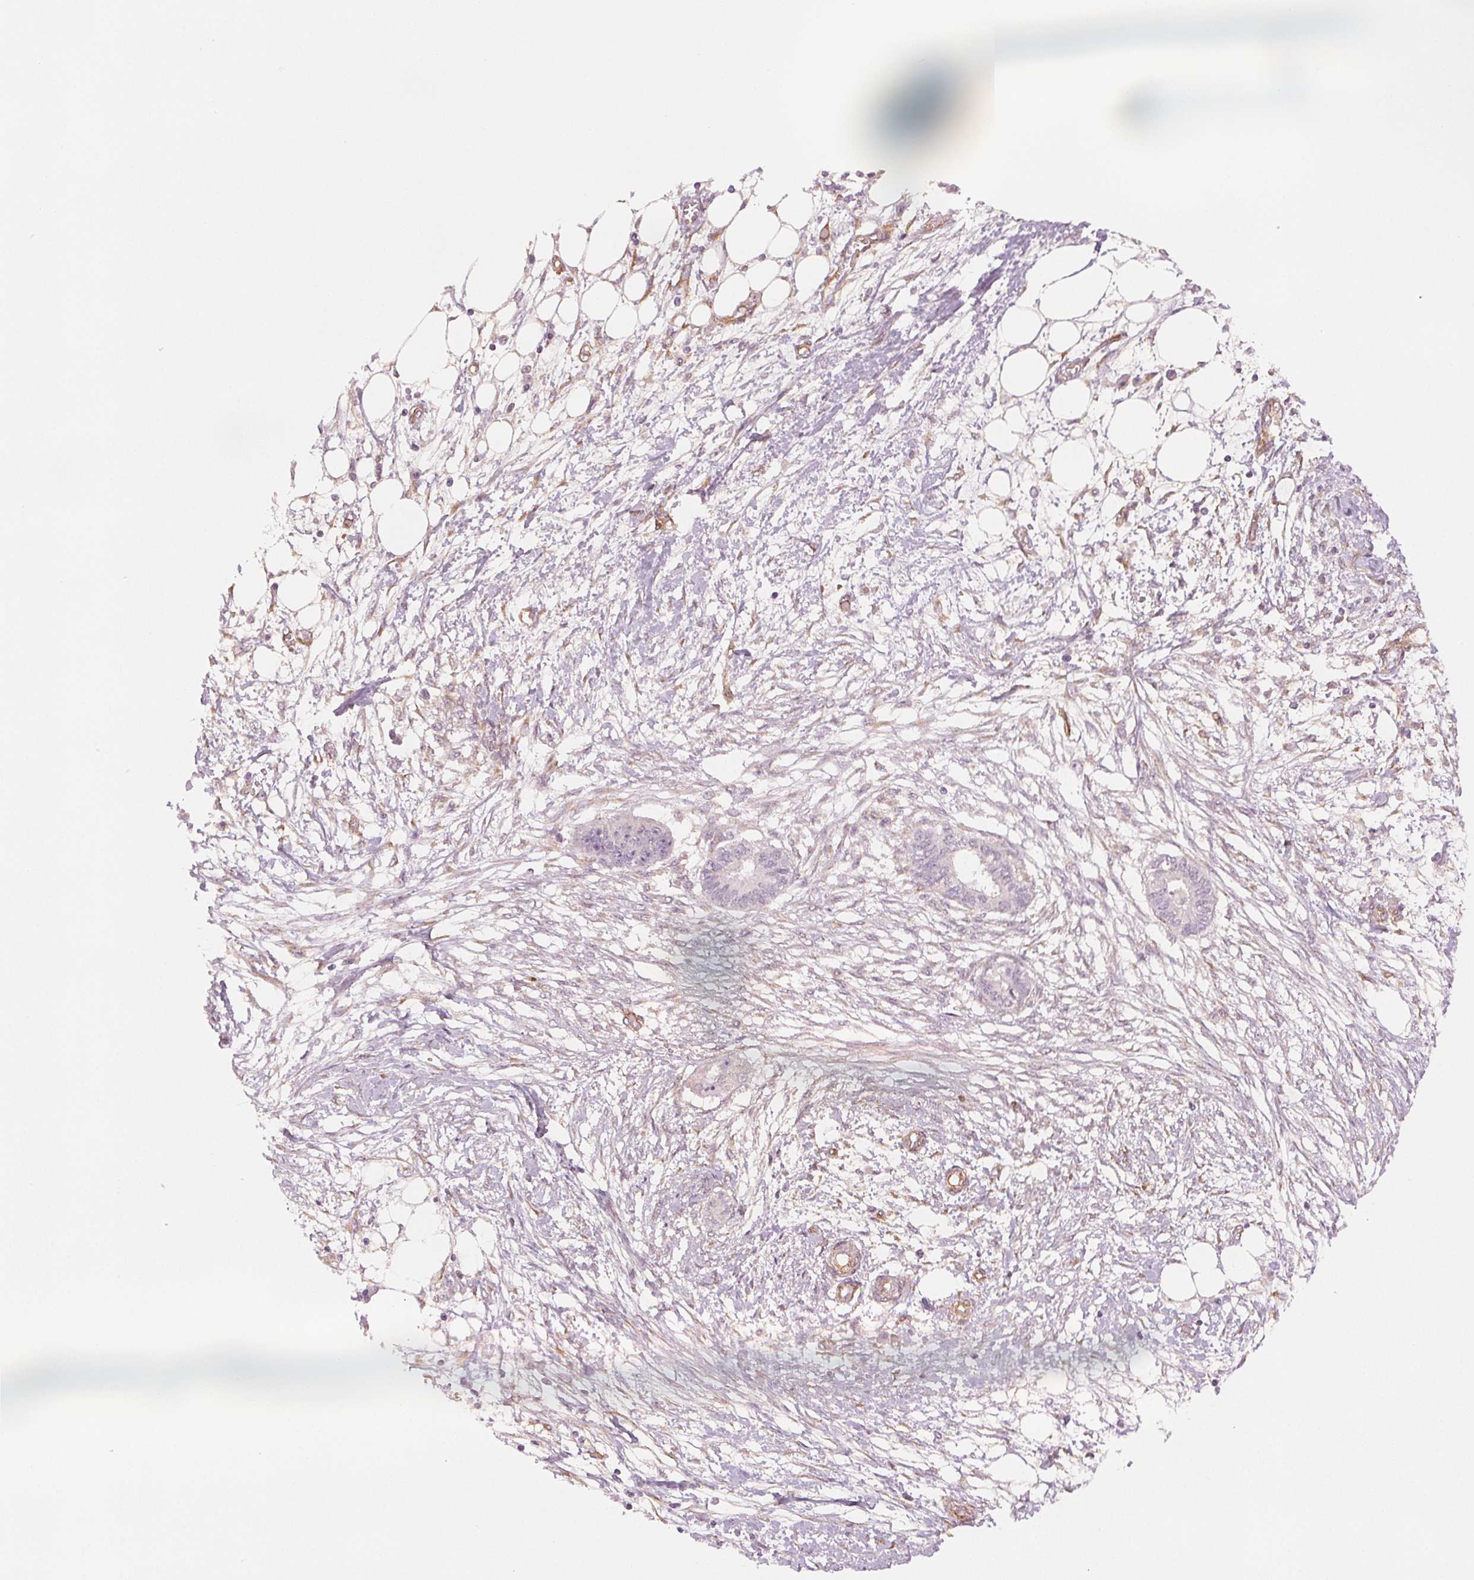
{"staining": {"intensity": "negative", "quantity": "none", "location": "none"}, "tissue": "endometrial cancer", "cell_type": "Tumor cells", "image_type": "cancer", "snomed": [{"axis": "morphology", "description": "Adenocarcinoma, NOS"}, {"axis": "morphology", "description": "Adenocarcinoma, metastatic, NOS"}, {"axis": "topography", "description": "Adipose tissue"}, {"axis": "topography", "description": "Endometrium"}], "caption": "The immunohistochemistry histopathology image has no significant positivity in tumor cells of endometrial metastatic adenocarcinoma tissue.", "gene": "DIAPH2", "patient": {"sex": "female", "age": 67}}